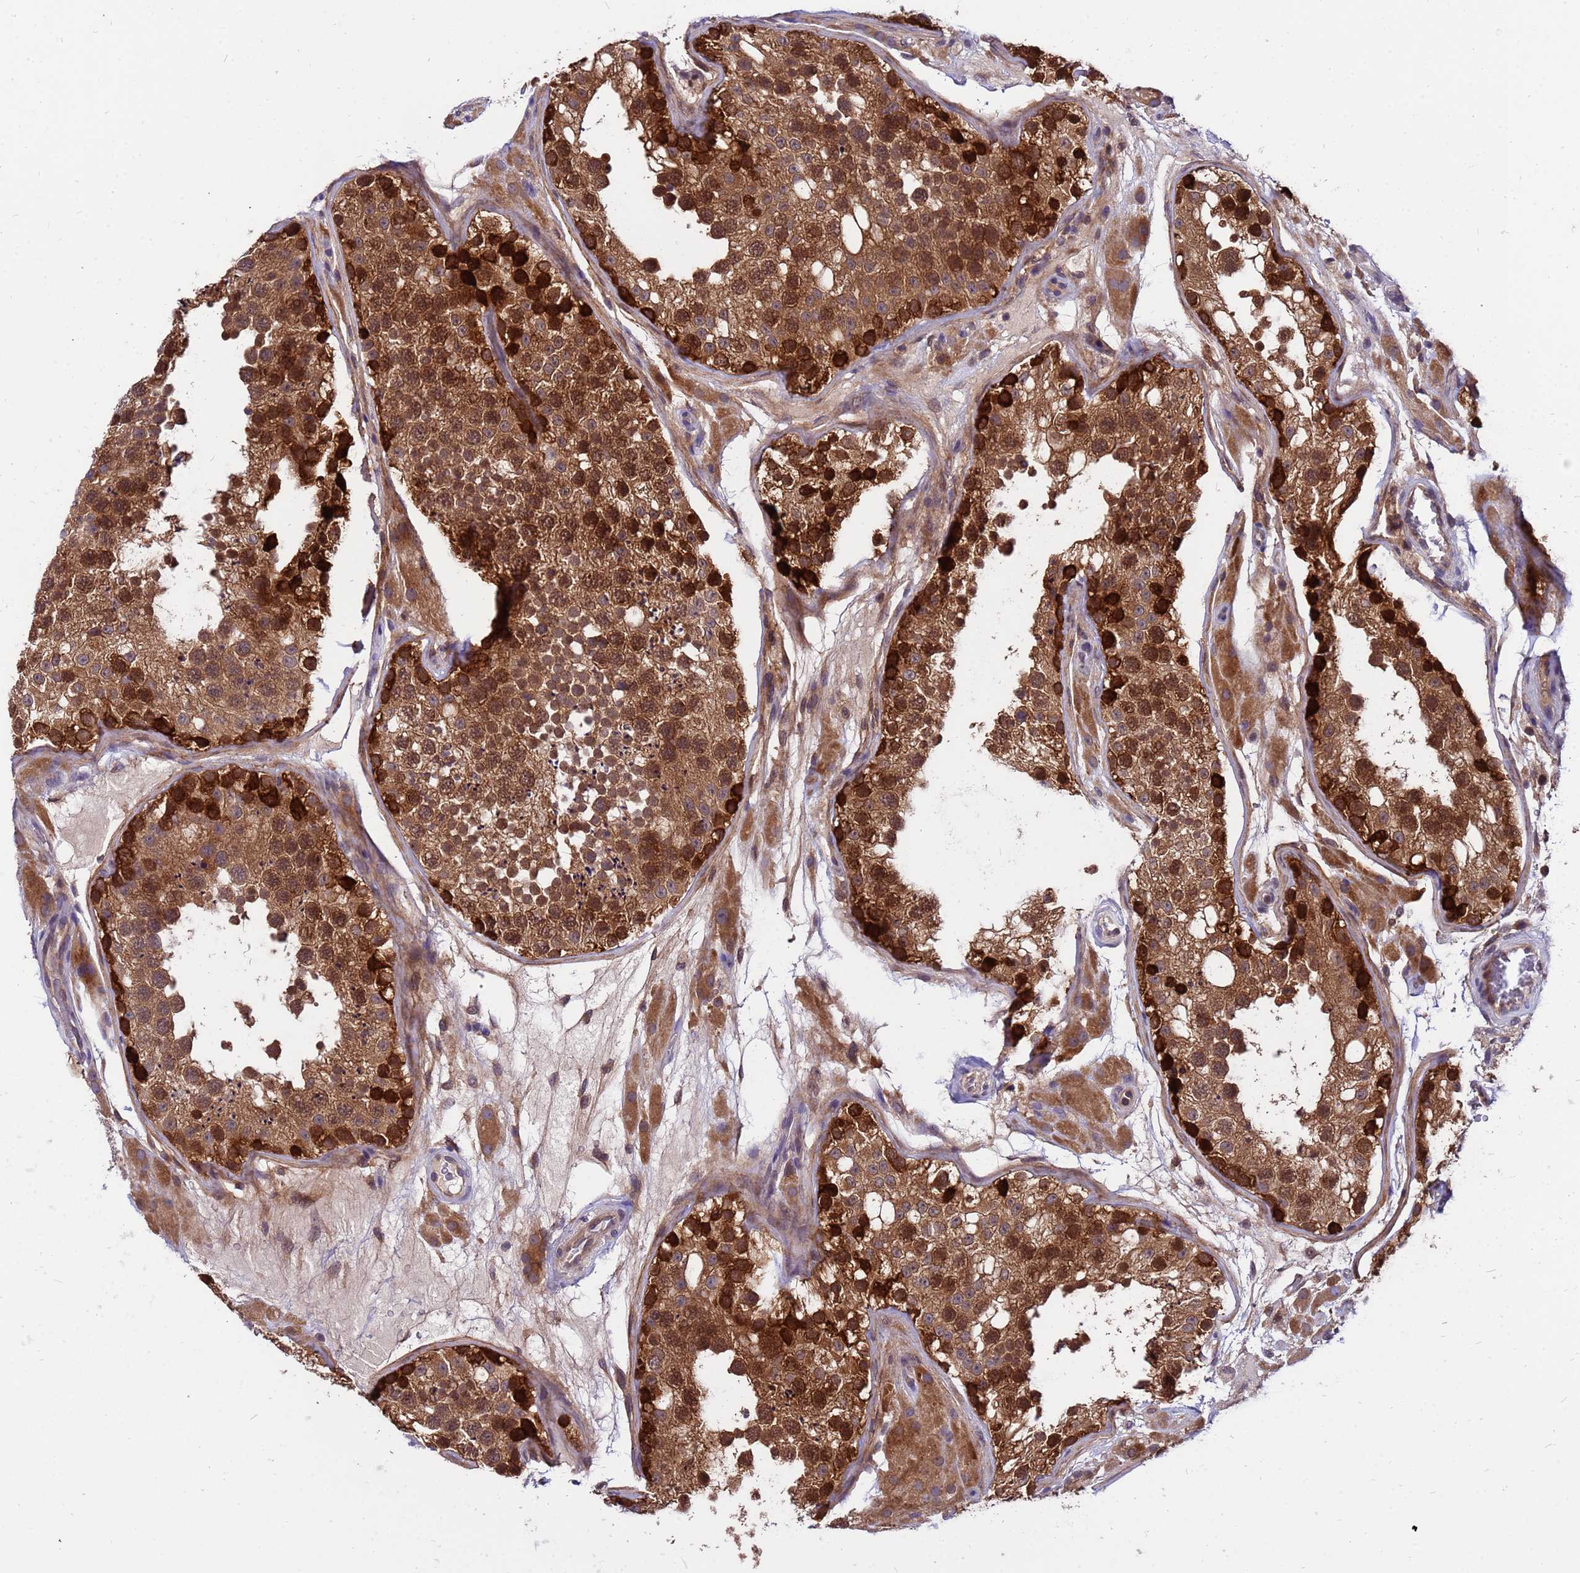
{"staining": {"intensity": "strong", "quantity": ">75%", "location": "cytoplasmic/membranous,nuclear"}, "tissue": "testis", "cell_type": "Cells in seminiferous ducts", "image_type": "normal", "snomed": [{"axis": "morphology", "description": "Normal tissue, NOS"}, {"axis": "topography", "description": "Testis"}], "caption": "Human testis stained for a protein (brown) reveals strong cytoplasmic/membranous,nuclear positive expression in about >75% of cells in seminiferous ducts.", "gene": "GET3", "patient": {"sex": "male", "age": 26}}